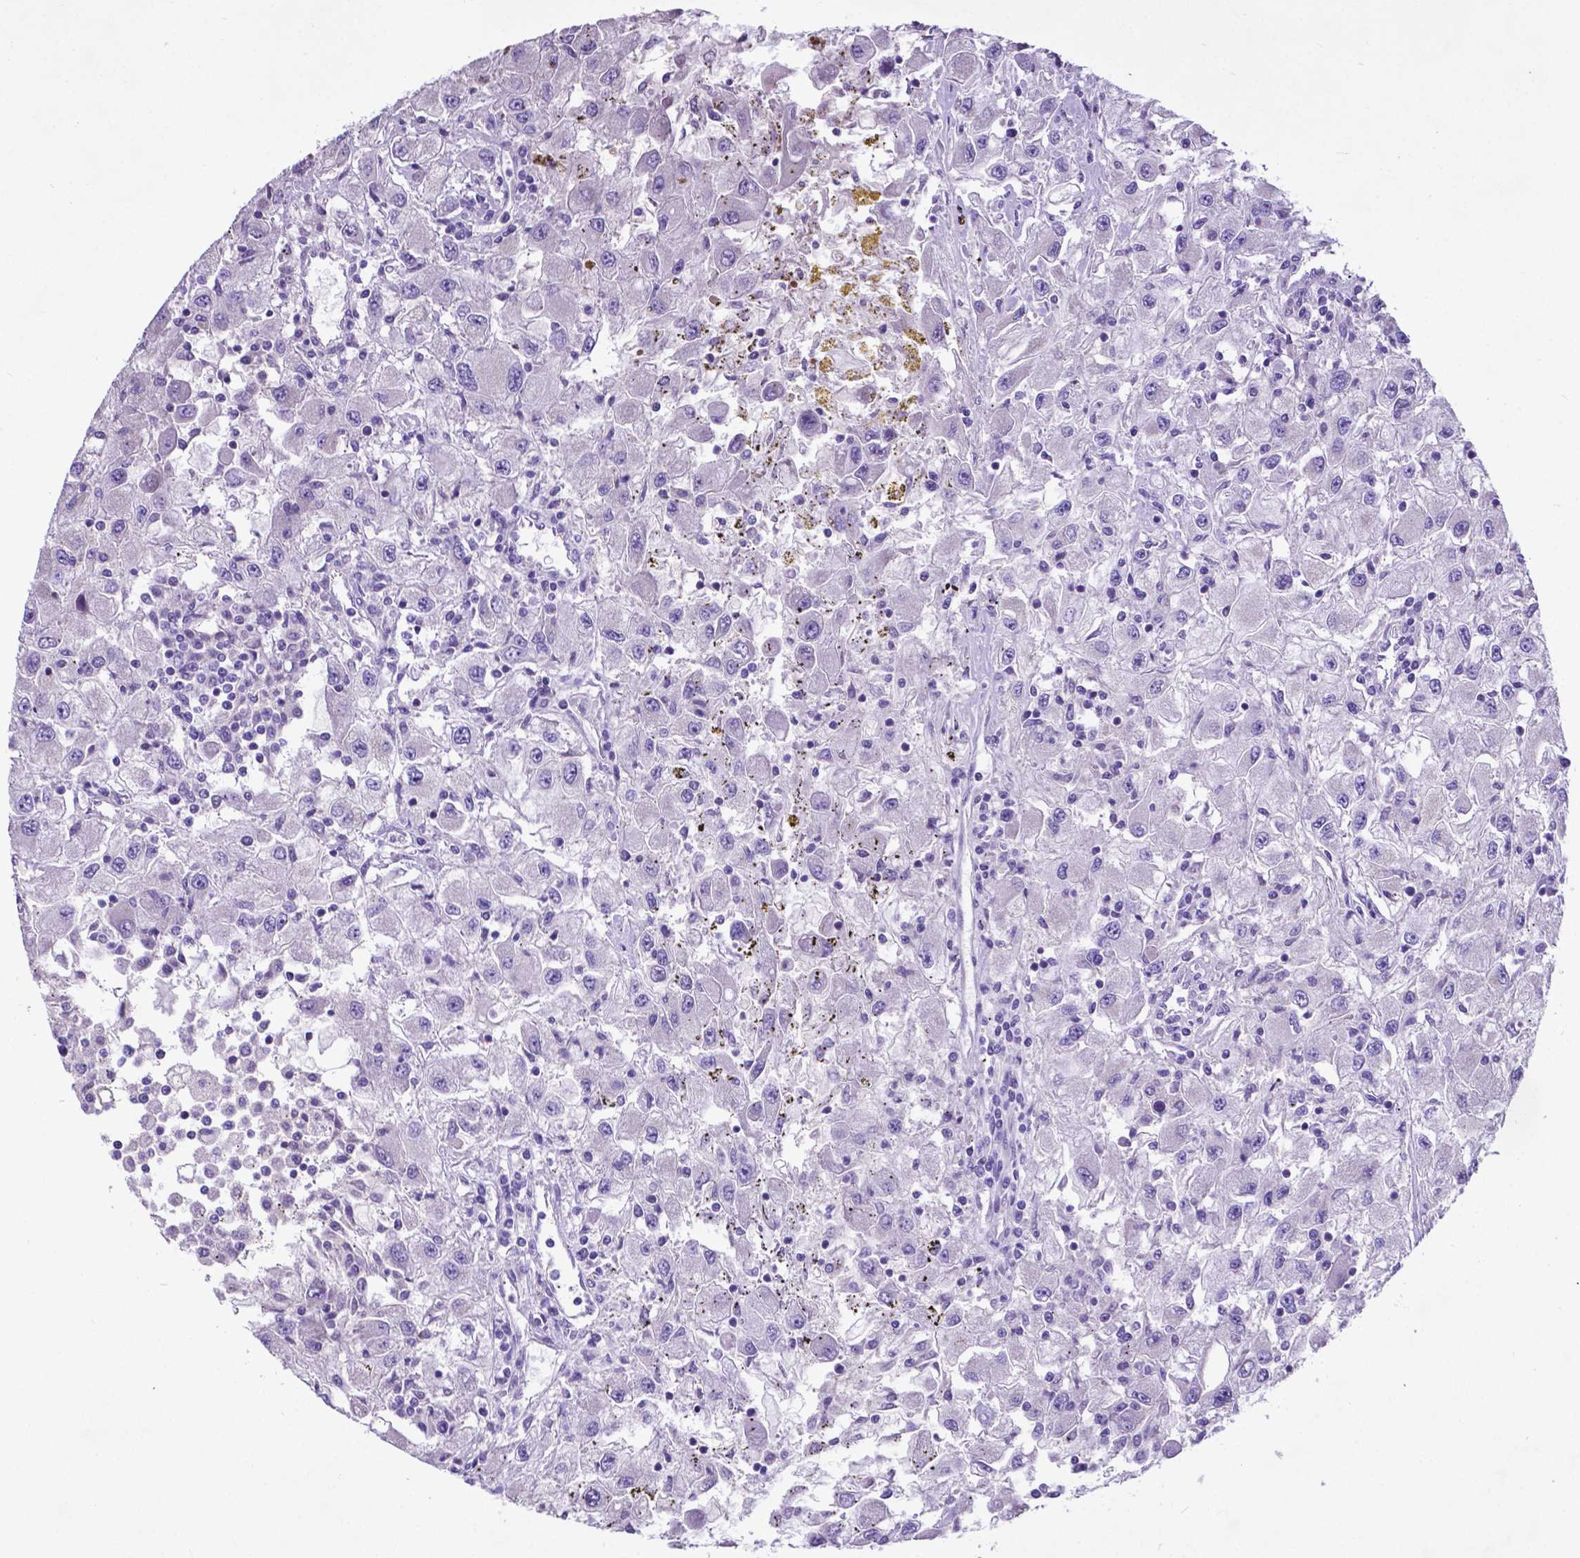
{"staining": {"intensity": "negative", "quantity": "none", "location": "none"}, "tissue": "renal cancer", "cell_type": "Tumor cells", "image_type": "cancer", "snomed": [{"axis": "morphology", "description": "Adenocarcinoma, NOS"}, {"axis": "topography", "description": "Kidney"}], "caption": "Protein analysis of adenocarcinoma (renal) demonstrates no significant positivity in tumor cells.", "gene": "PFKFB4", "patient": {"sex": "female", "age": 67}}